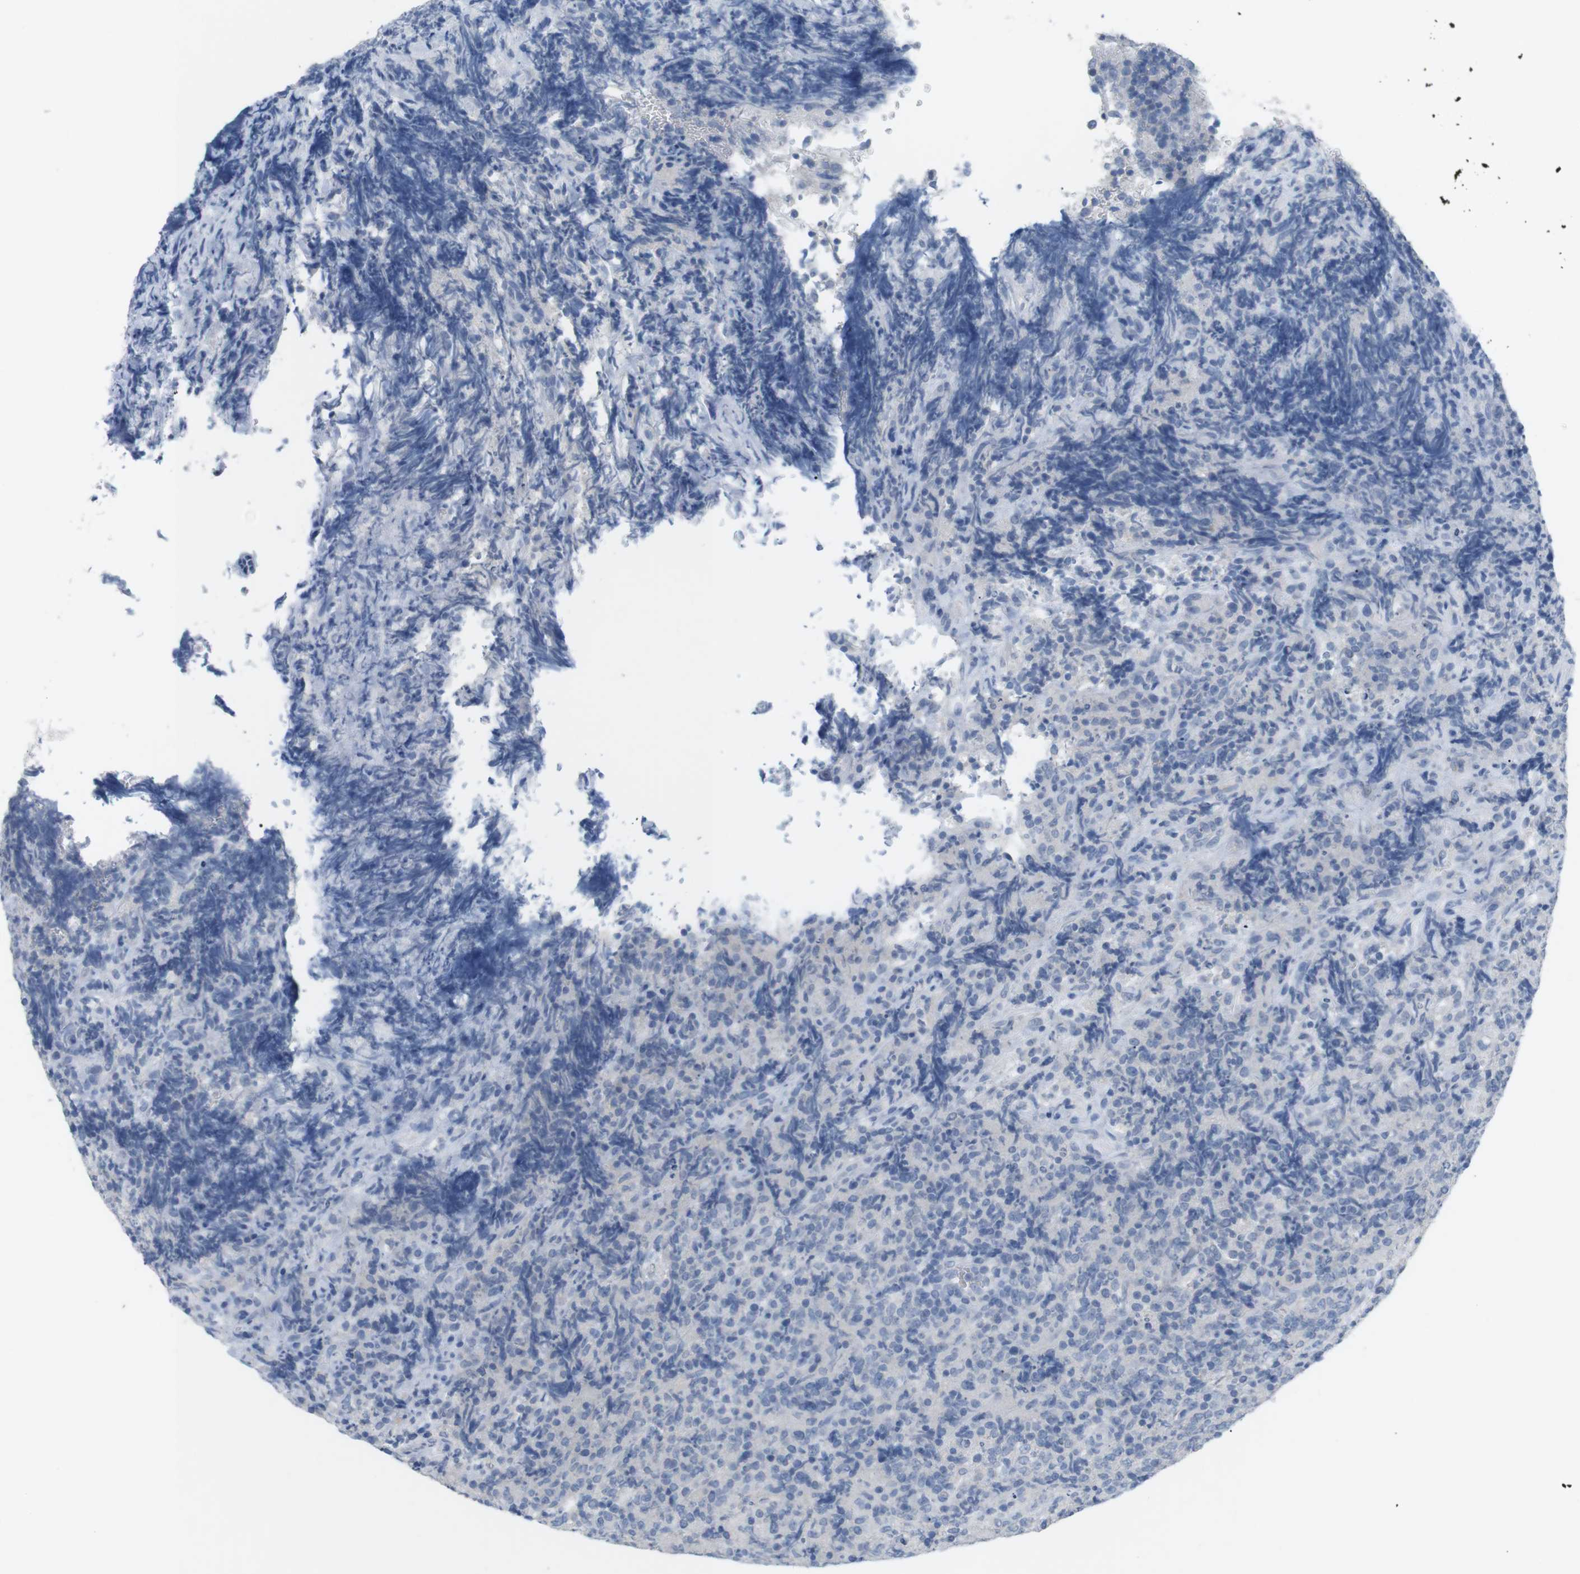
{"staining": {"intensity": "negative", "quantity": "none", "location": "none"}, "tissue": "lymphoma", "cell_type": "Tumor cells", "image_type": "cancer", "snomed": [{"axis": "morphology", "description": "Malignant lymphoma, non-Hodgkin's type, High grade"}, {"axis": "topography", "description": "Tonsil"}], "caption": "Tumor cells show no significant protein expression in lymphoma.", "gene": "HBG2", "patient": {"sex": "female", "age": 36}}